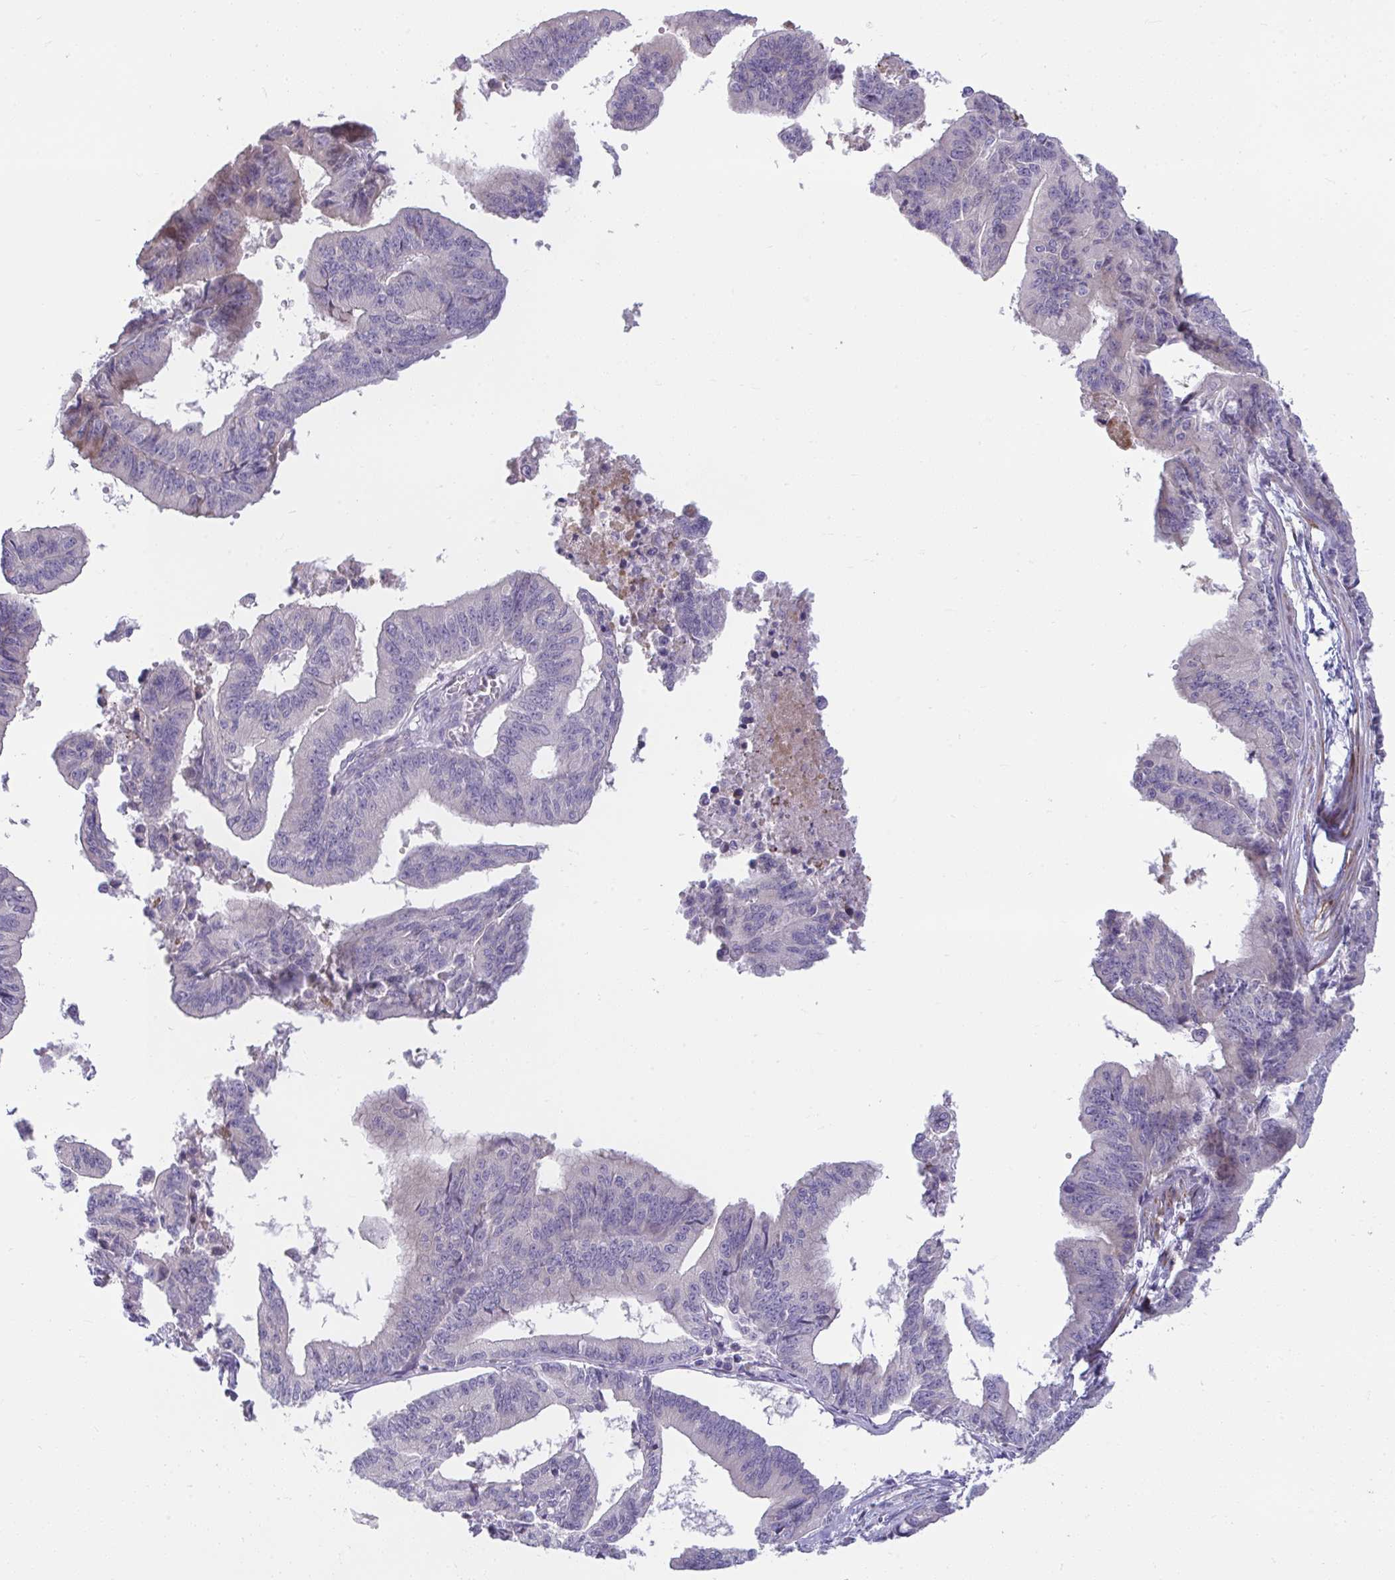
{"staining": {"intensity": "negative", "quantity": "none", "location": "none"}, "tissue": "endometrial cancer", "cell_type": "Tumor cells", "image_type": "cancer", "snomed": [{"axis": "morphology", "description": "Adenocarcinoma, NOS"}, {"axis": "topography", "description": "Endometrium"}], "caption": "Endometrial cancer was stained to show a protein in brown. There is no significant expression in tumor cells.", "gene": "PIGZ", "patient": {"sex": "female", "age": 65}}